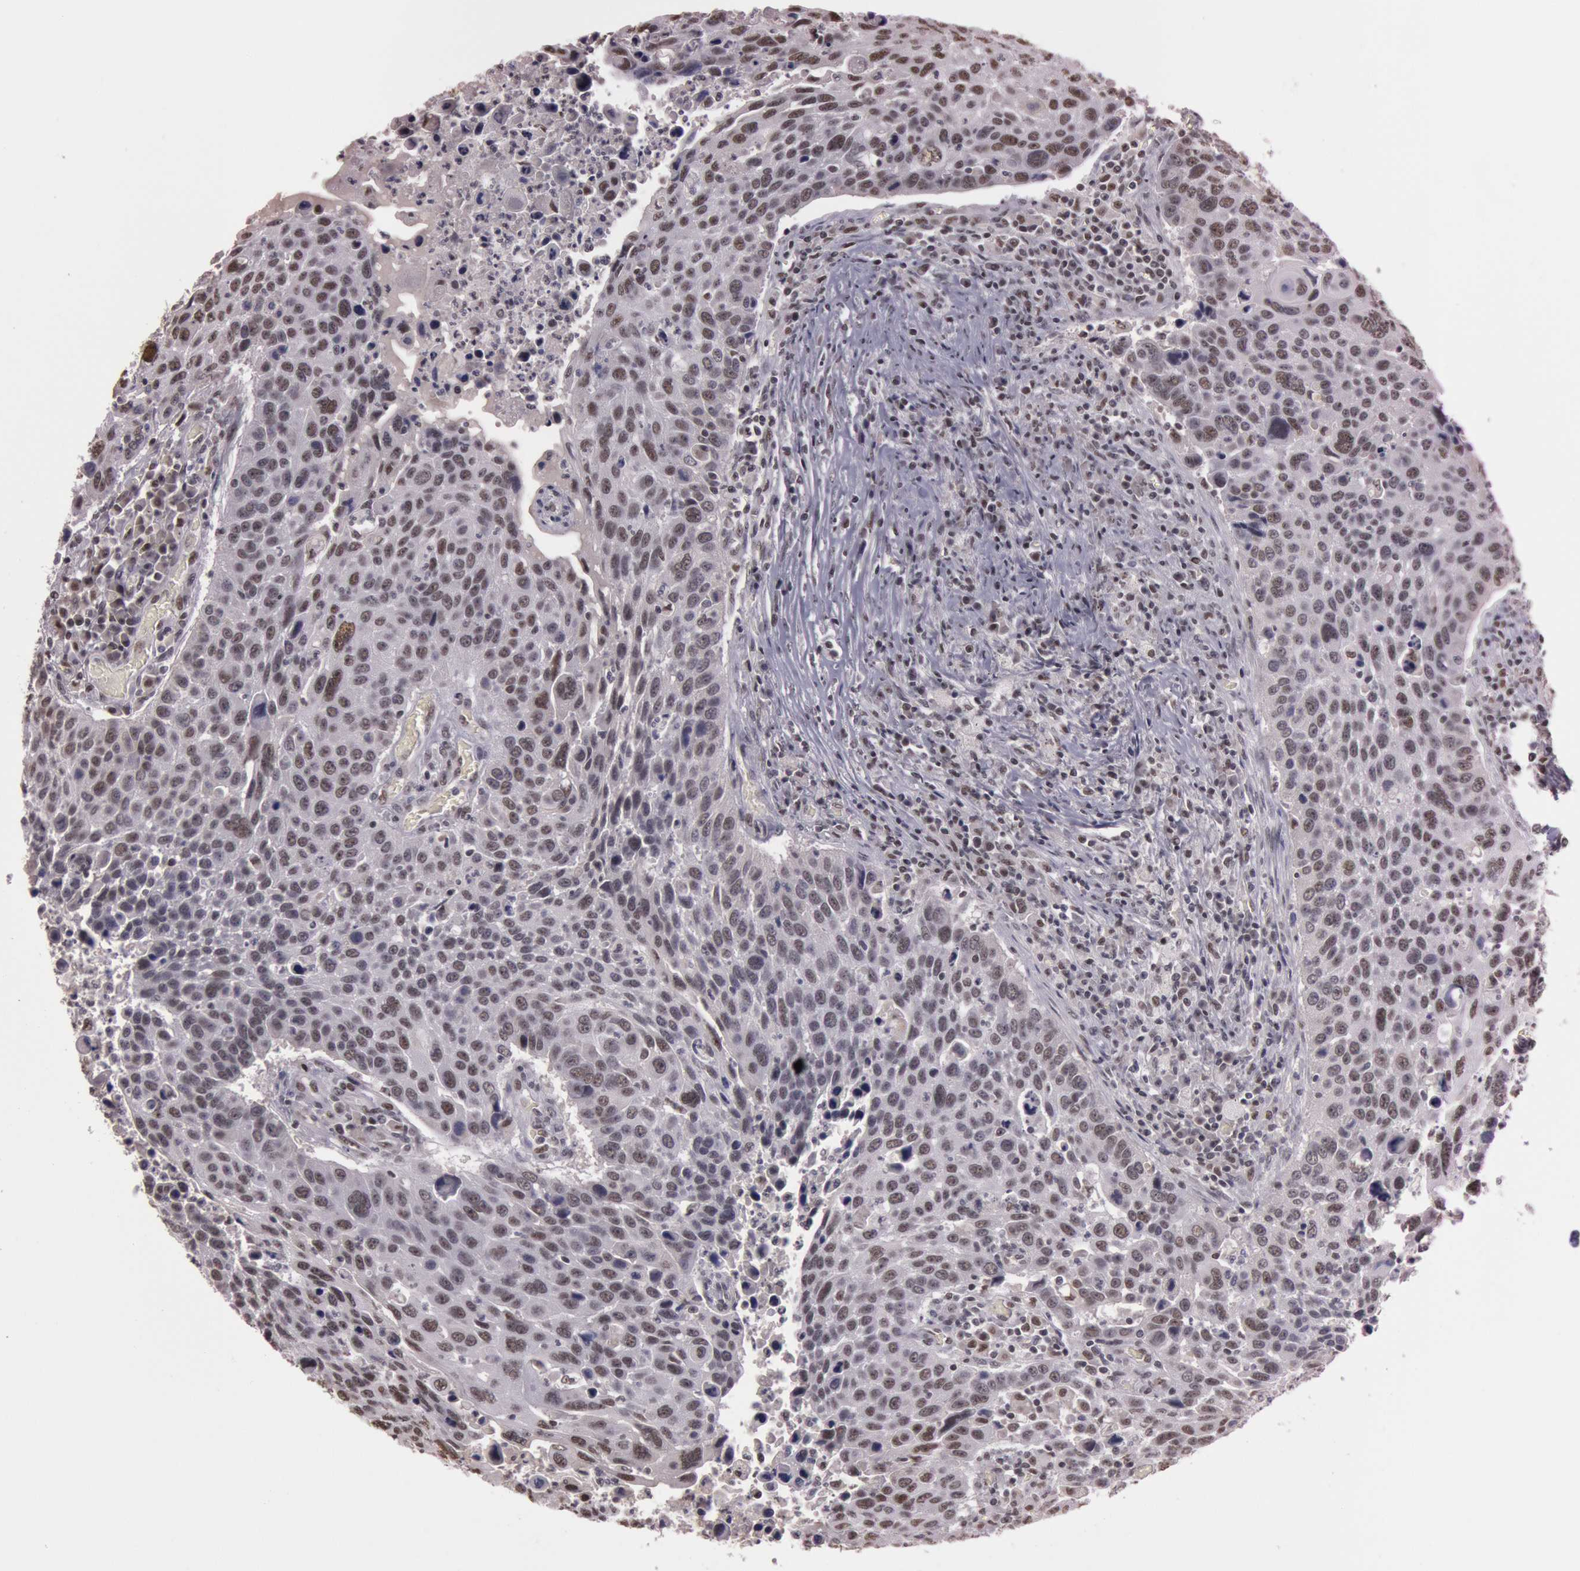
{"staining": {"intensity": "moderate", "quantity": "25%-75%", "location": "nuclear"}, "tissue": "lung cancer", "cell_type": "Tumor cells", "image_type": "cancer", "snomed": [{"axis": "morphology", "description": "Squamous cell carcinoma, NOS"}, {"axis": "topography", "description": "Lung"}], "caption": "There is medium levels of moderate nuclear expression in tumor cells of lung squamous cell carcinoma, as demonstrated by immunohistochemical staining (brown color).", "gene": "TASL", "patient": {"sex": "male", "age": 68}}